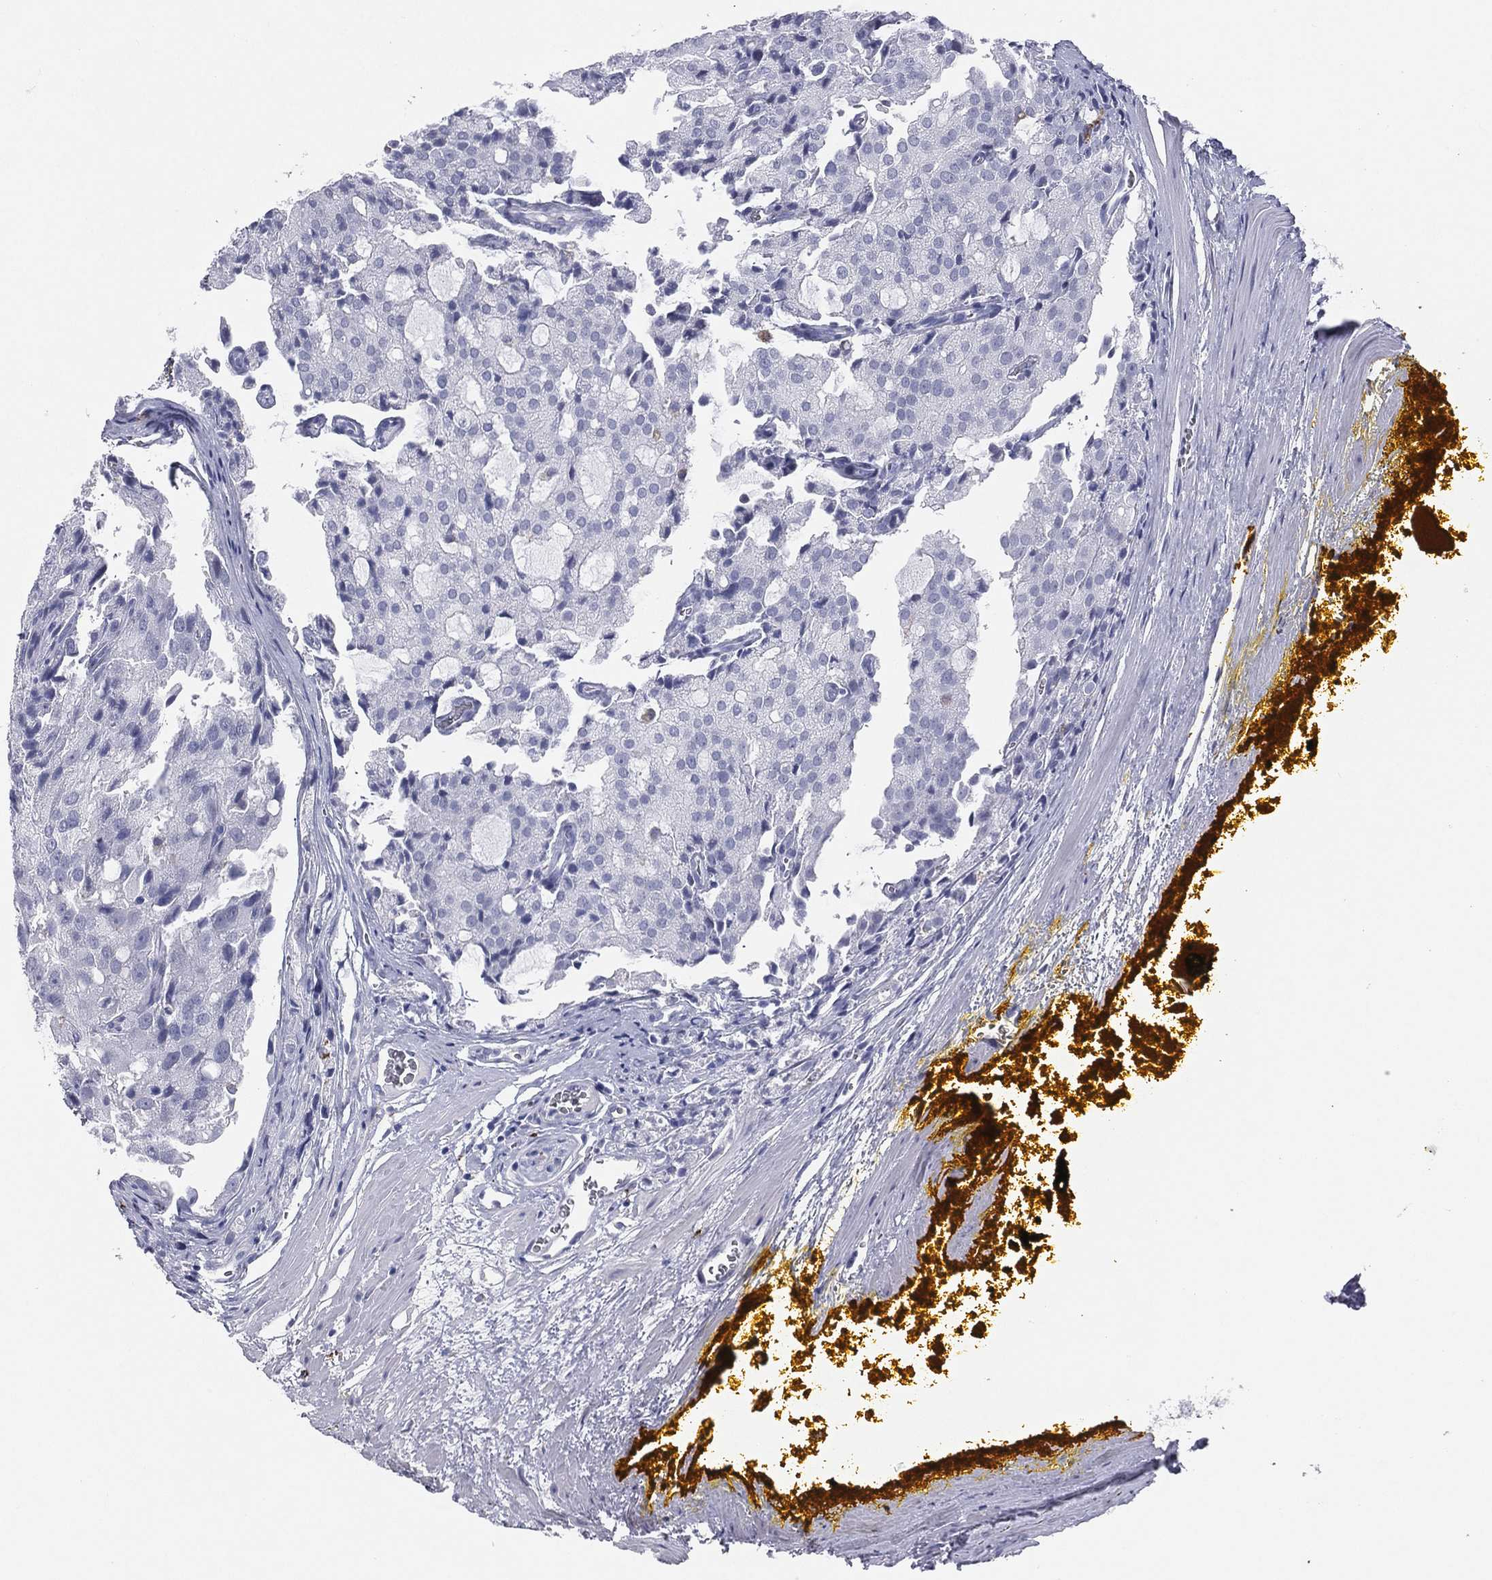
{"staining": {"intensity": "negative", "quantity": "none", "location": "none"}, "tissue": "prostate cancer", "cell_type": "Tumor cells", "image_type": "cancer", "snomed": [{"axis": "morphology", "description": "Adenocarcinoma, NOS"}, {"axis": "topography", "description": "Prostate and seminal vesicle, NOS"}, {"axis": "topography", "description": "Prostate"}], "caption": "Human prostate cancer (adenocarcinoma) stained for a protein using immunohistochemistry (IHC) shows no expression in tumor cells.", "gene": "HLA-DOA", "patient": {"sex": "male", "age": 67}}